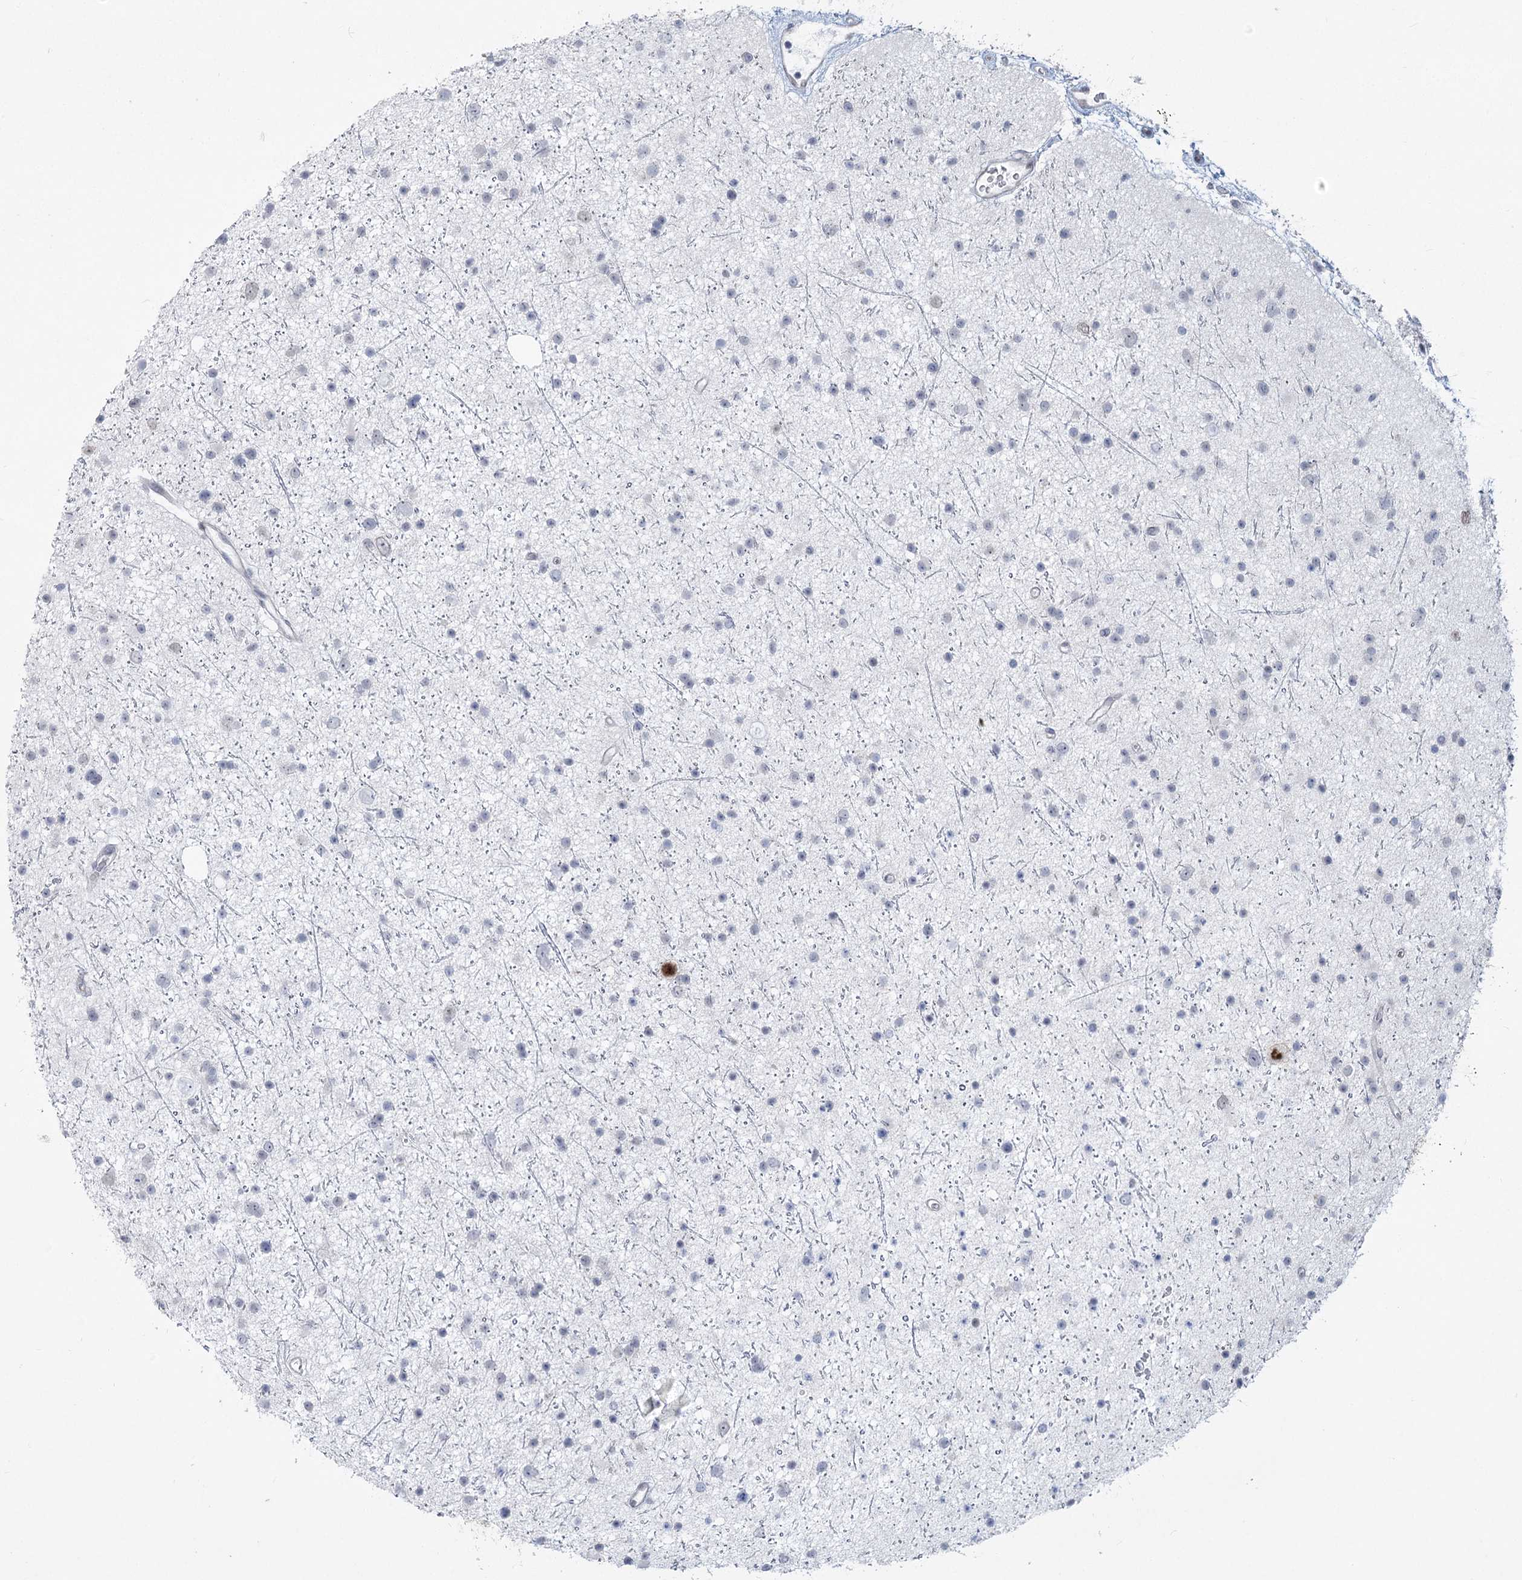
{"staining": {"intensity": "negative", "quantity": "none", "location": "none"}, "tissue": "glioma", "cell_type": "Tumor cells", "image_type": "cancer", "snomed": [{"axis": "morphology", "description": "Glioma, malignant, Low grade"}, {"axis": "topography", "description": "Cerebral cortex"}], "caption": "Tumor cells are negative for protein expression in human malignant glioma (low-grade).", "gene": "ABITRAM", "patient": {"sex": "female", "age": 39}}